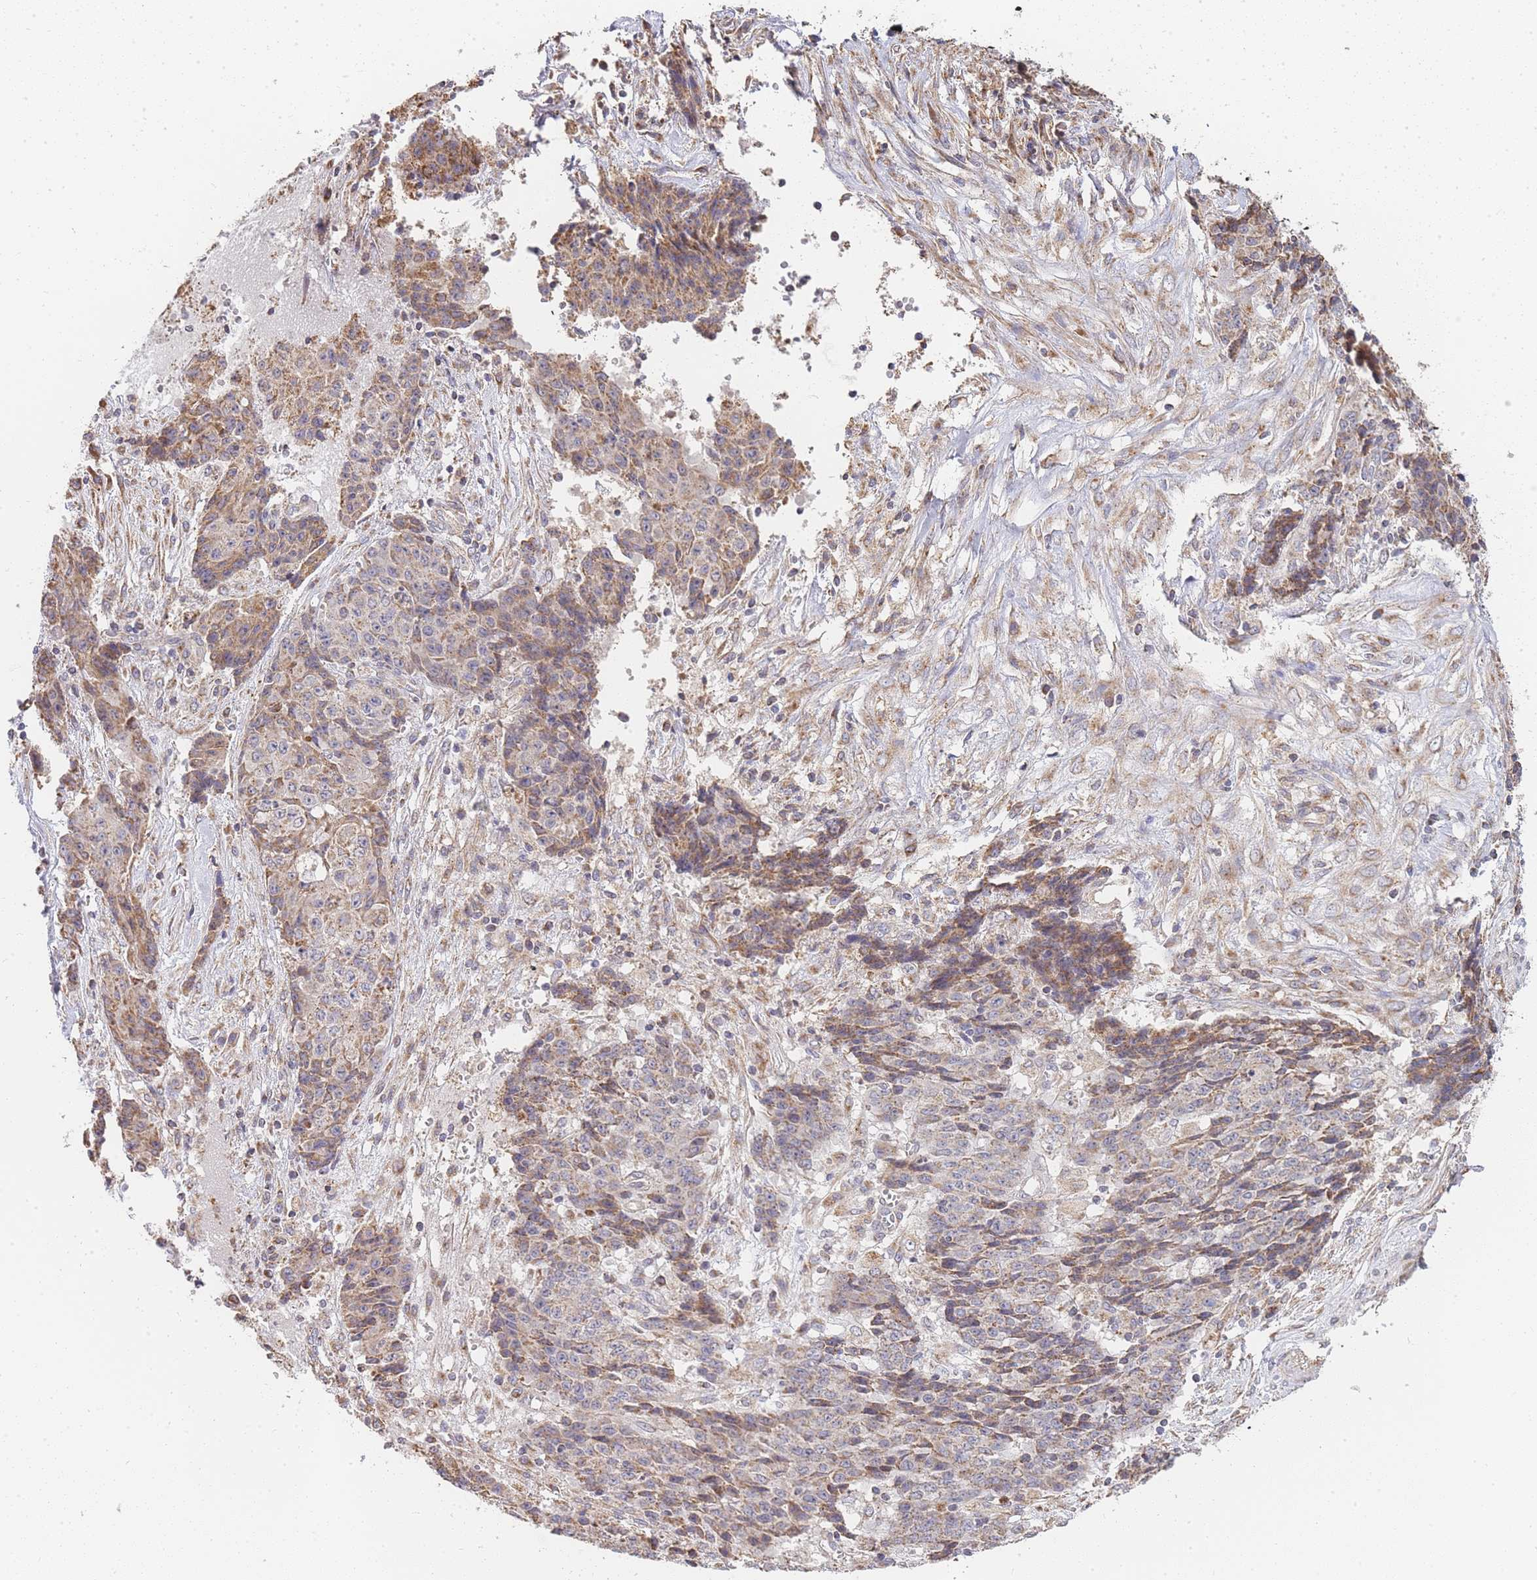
{"staining": {"intensity": "moderate", "quantity": "25%-75%", "location": "cytoplasmic/membranous"}, "tissue": "ovarian cancer", "cell_type": "Tumor cells", "image_type": "cancer", "snomed": [{"axis": "morphology", "description": "Carcinoma, endometroid"}, {"axis": "topography", "description": "Ovary"}], "caption": "Immunohistochemistry (IHC) micrograph of neoplastic tissue: human ovarian endometroid carcinoma stained using immunohistochemistry reveals medium levels of moderate protein expression localized specifically in the cytoplasmic/membranous of tumor cells, appearing as a cytoplasmic/membranous brown color.", "gene": "ADCY9", "patient": {"sex": "female", "age": 42}}